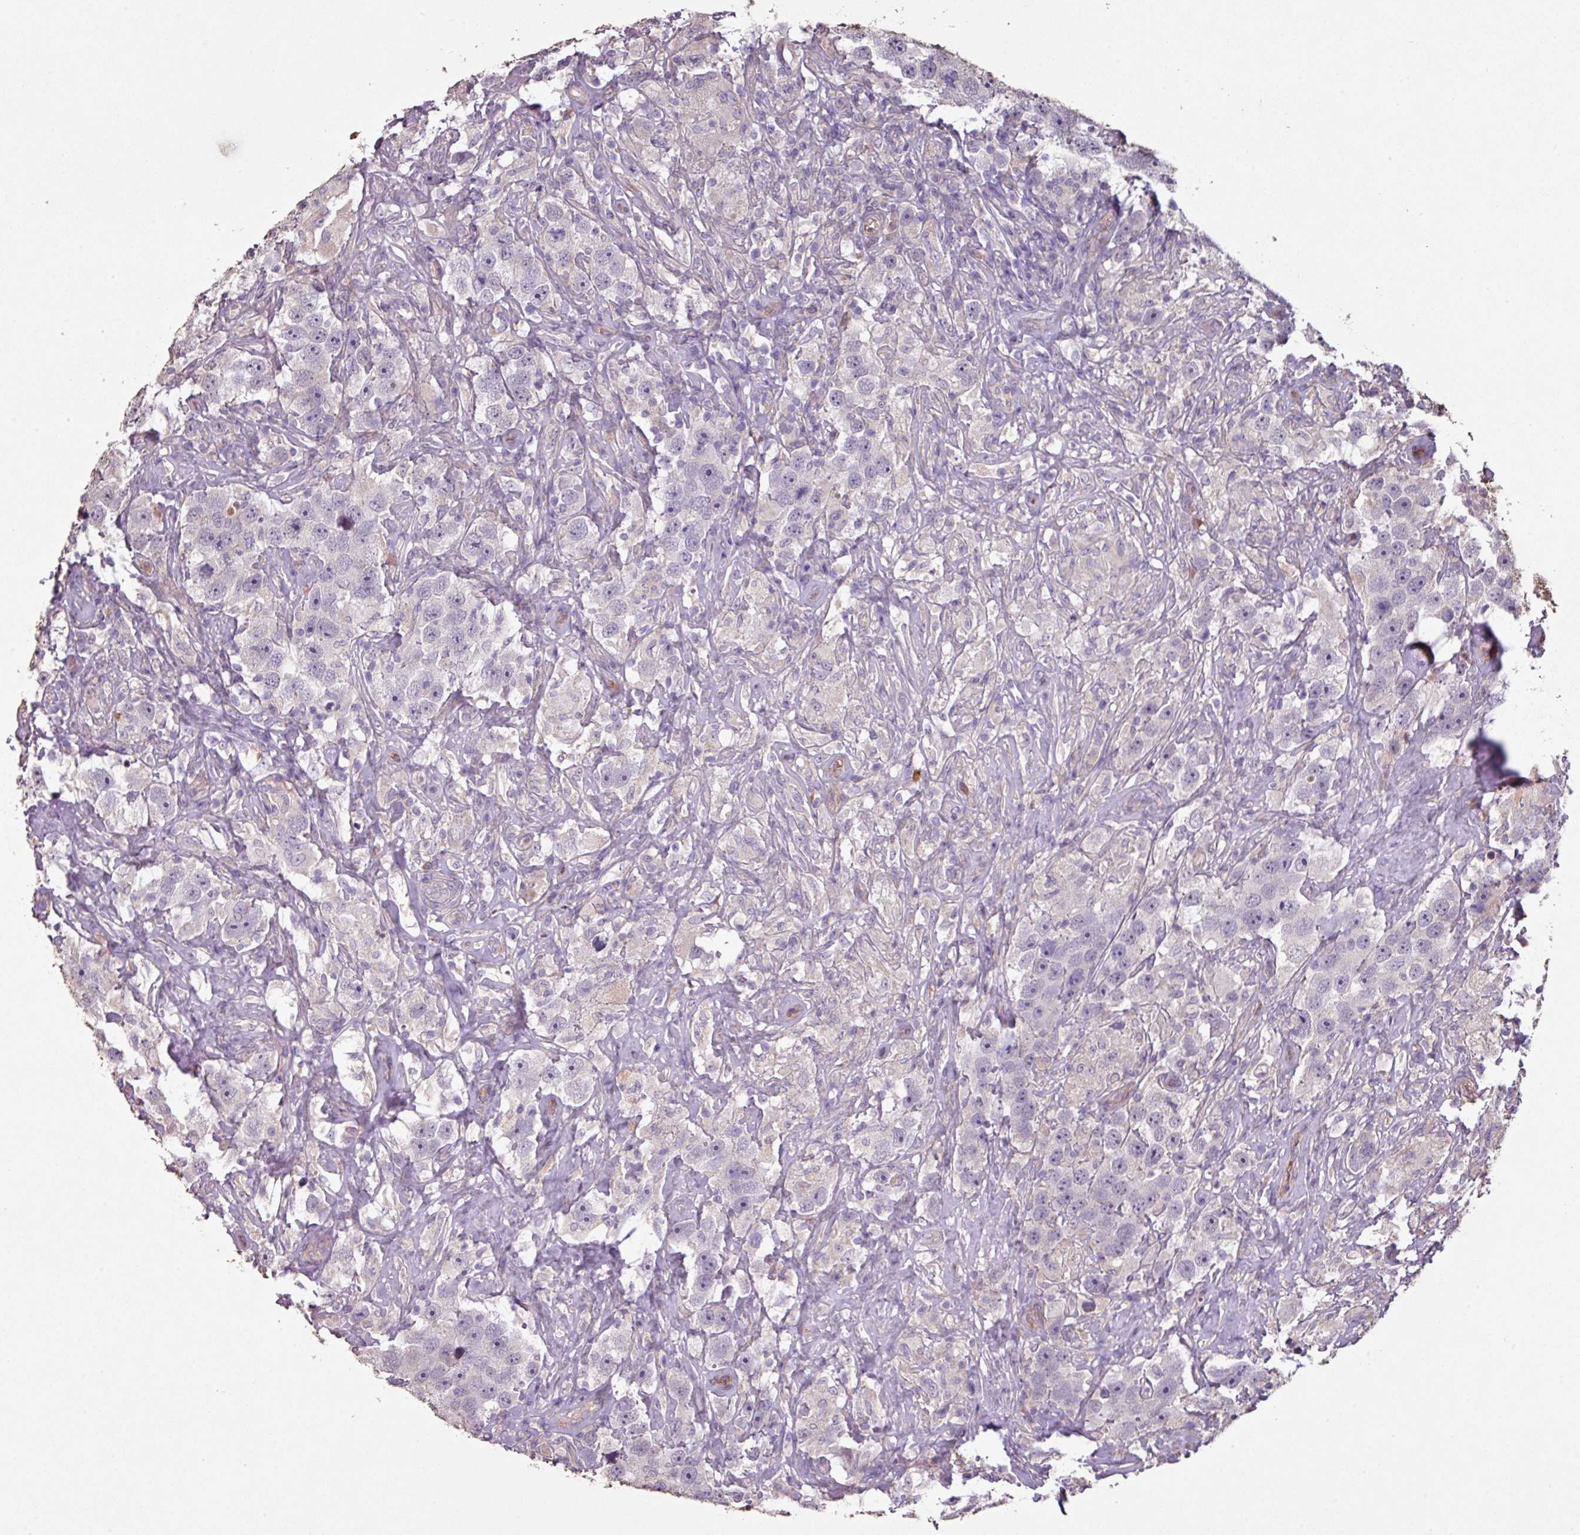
{"staining": {"intensity": "negative", "quantity": "none", "location": "none"}, "tissue": "testis cancer", "cell_type": "Tumor cells", "image_type": "cancer", "snomed": [{"axis": "morphology", "description": "Seminoma, NOS"}, {"axis": "topography", "description": "Testis"}], "caption": "Tumor cells show no significant expression in seminoma (testis).", "gene": "NHSL2", "patient": {"sex": "male", "age": 49}}